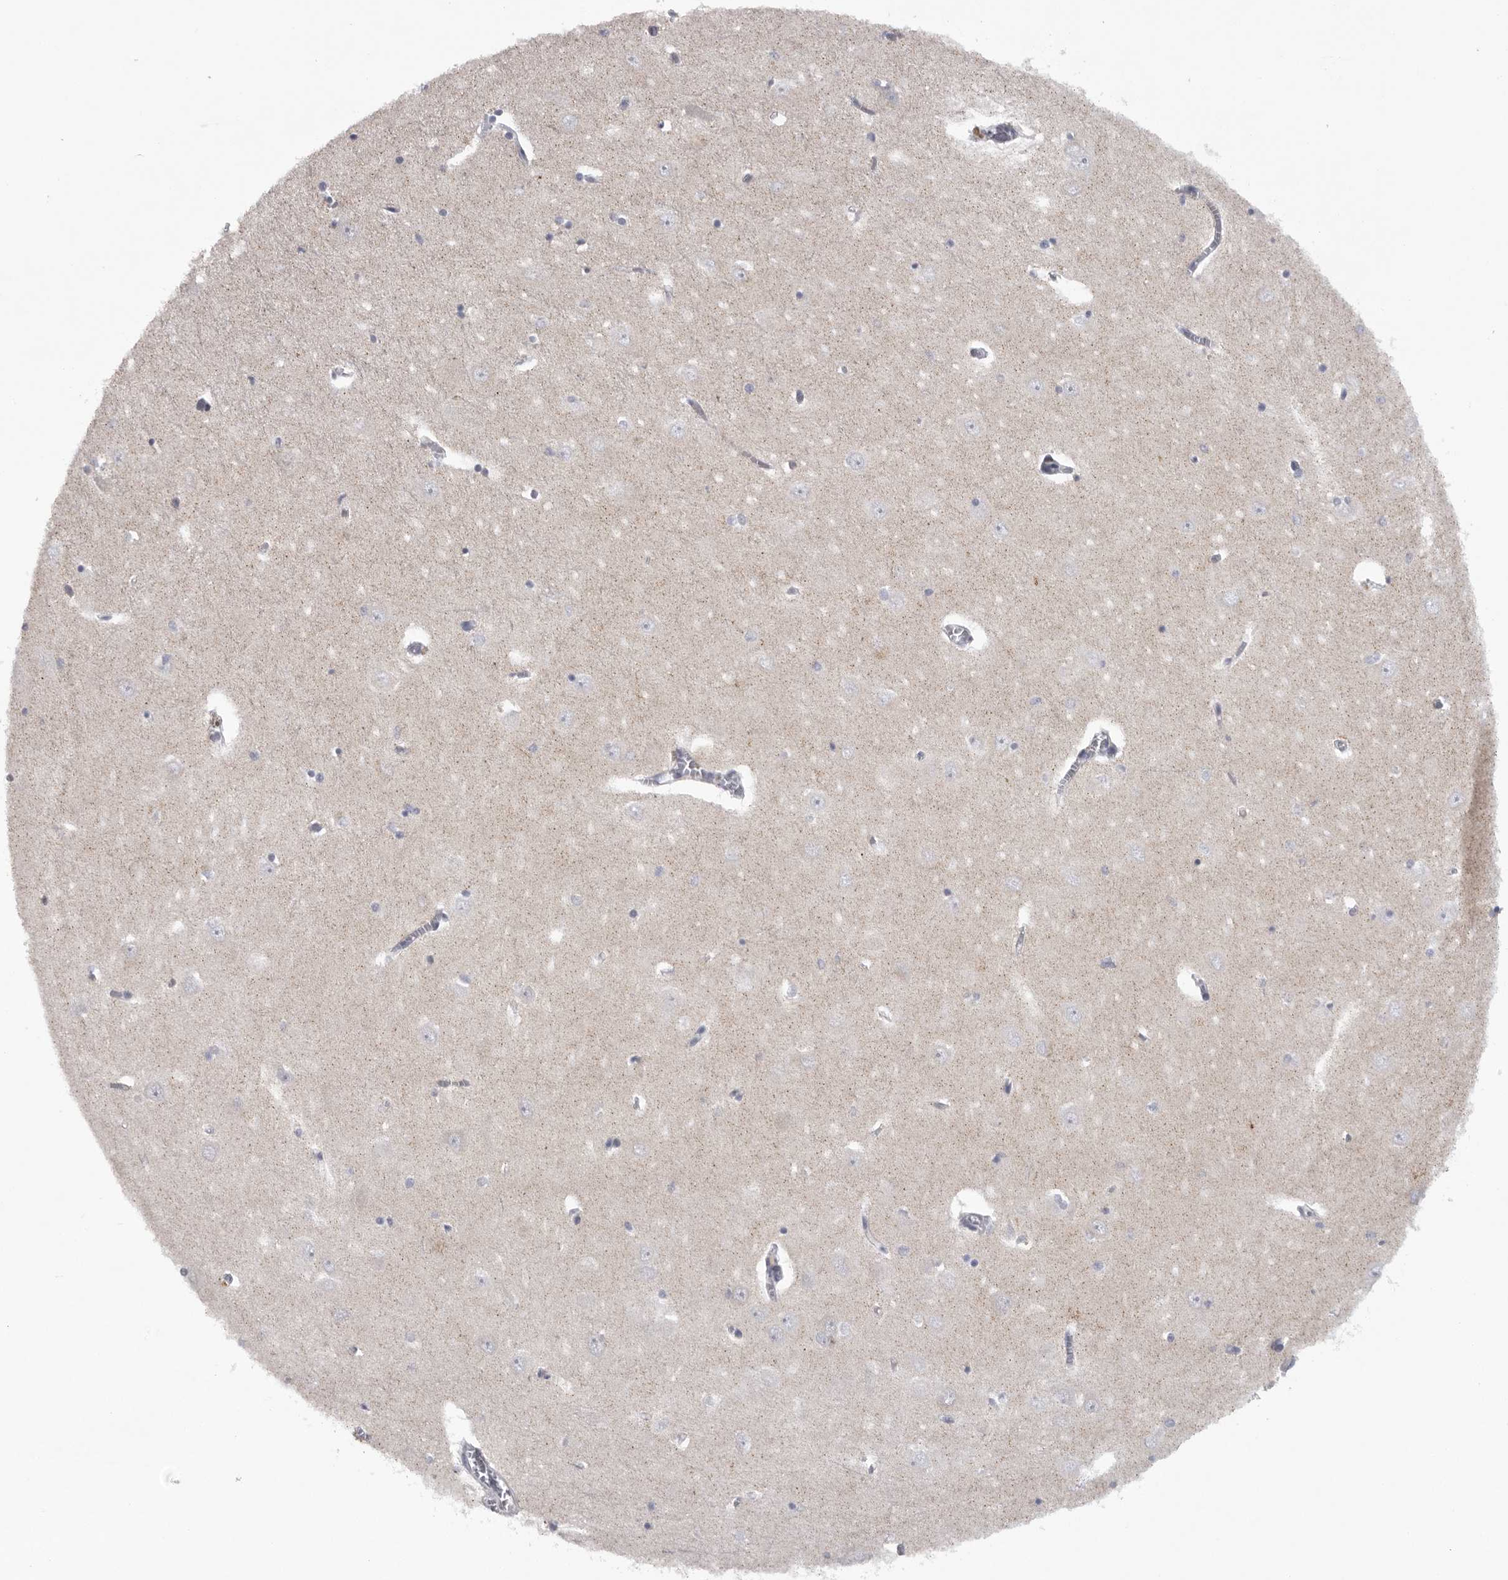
{"staining": {"intensity": "negative", "quantity": "none", "location": "none"}, "tissue": "hippocampus", "cell_type": "Glial cells", "image_type": "normal", "snomed": [{"axis": "morphology", "description": "Normal tissue, NOS"}, {"axis": "topography", "description": "Hippocampus"}], "caption": "A high-resolution photomicrograph shows IHC staining of normal hippocampus, which reveals no significant staining in glial cells. (DAB (3,3'-diaminobenzidine) immunohistochemistry (IHC), high magnification).", "gene": "USP24", "patient": {"sex": "male", "age": 70}}